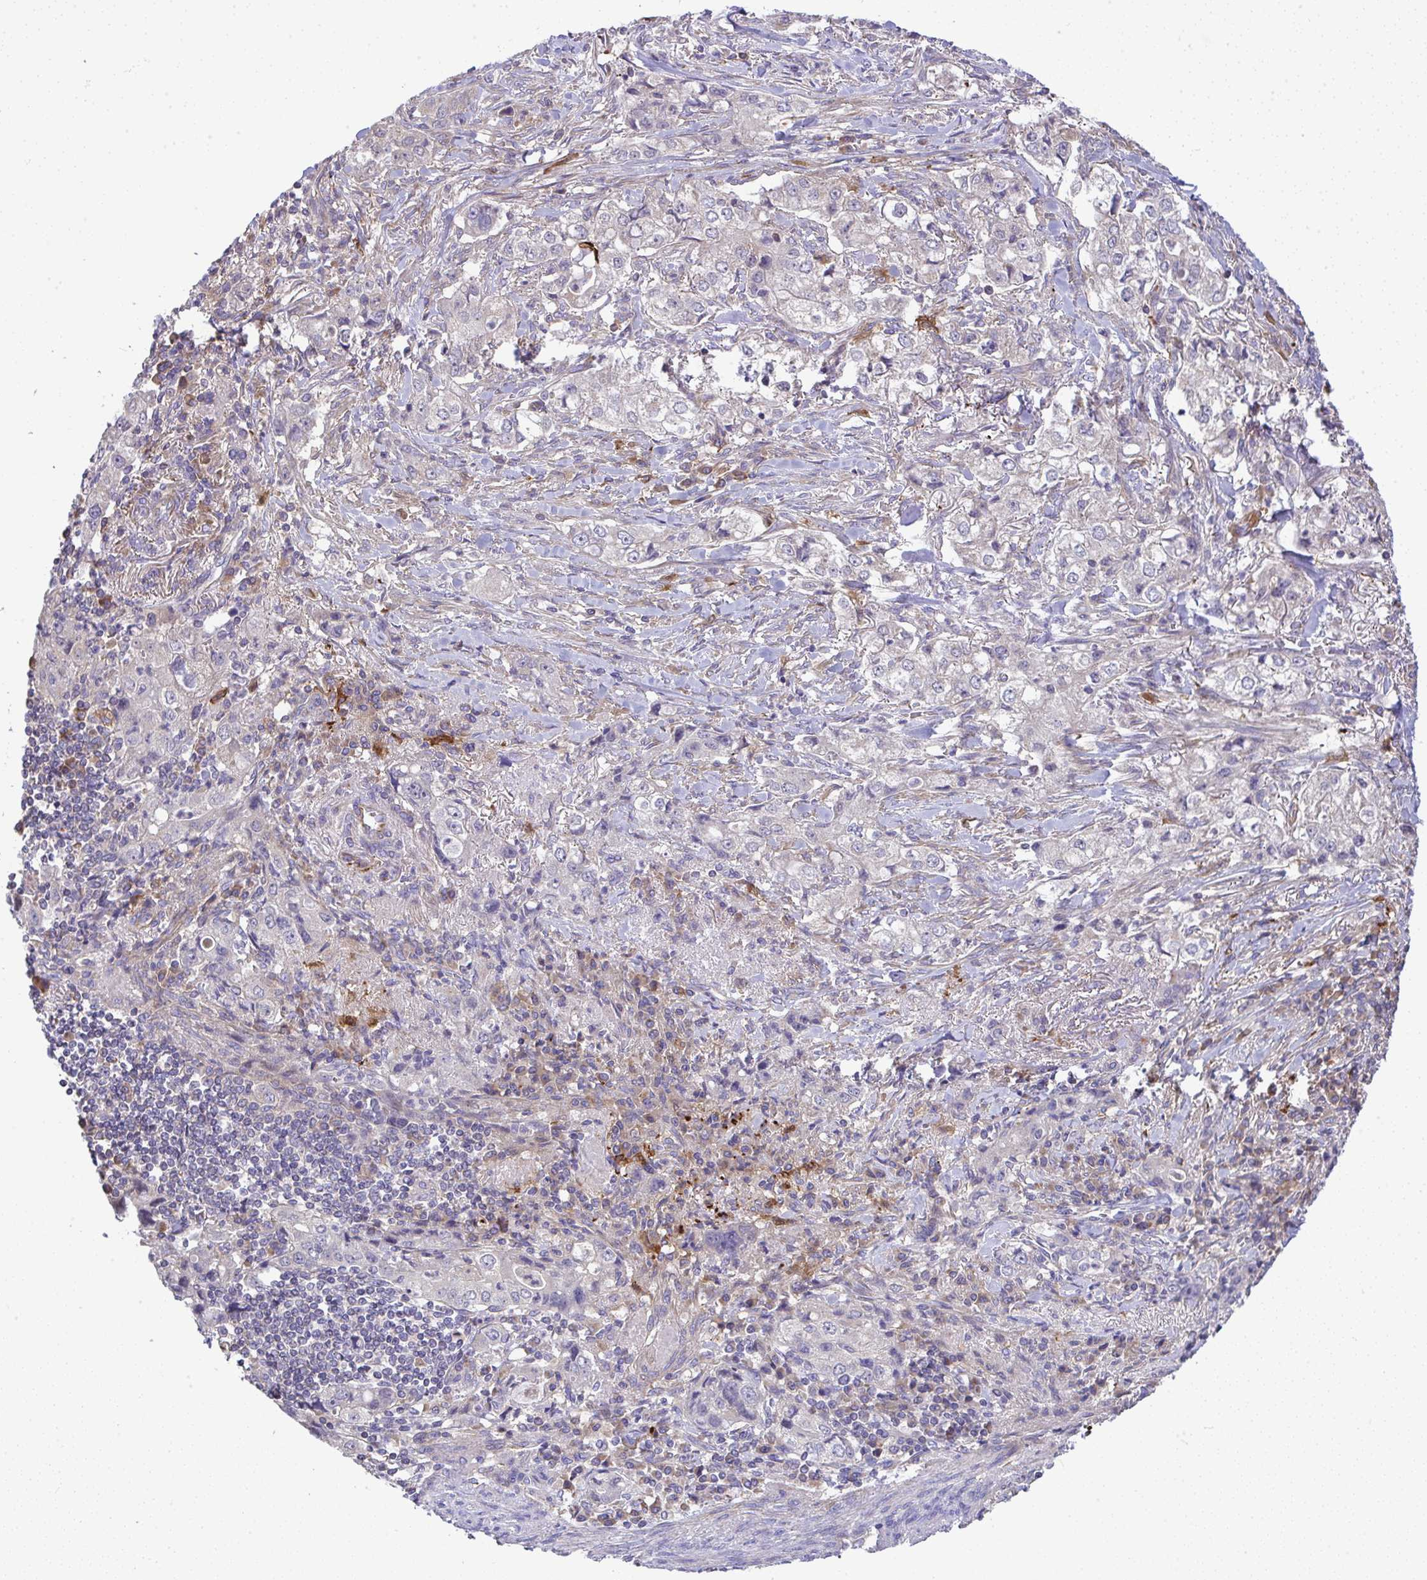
{"staining": {"intensity": "negative", "quantity": "none", "location": "none"}, "tissue": "stomach cancer", "cell_type": "Tumor cells", "image_type": "cancer", "snomed": [{"axis": "morphology", "description": "Adenocarcinoma, NOS"}, {"axis": "topography", "description": "Stomach, upper"}], "caption": "This is an immunohistochemistry (IHC) micrograph of adenocarcinoma (stomach). There is no staining in tumor cells.", "gene": "GRID2", "patient": {"sex": "male", "age": 75}}